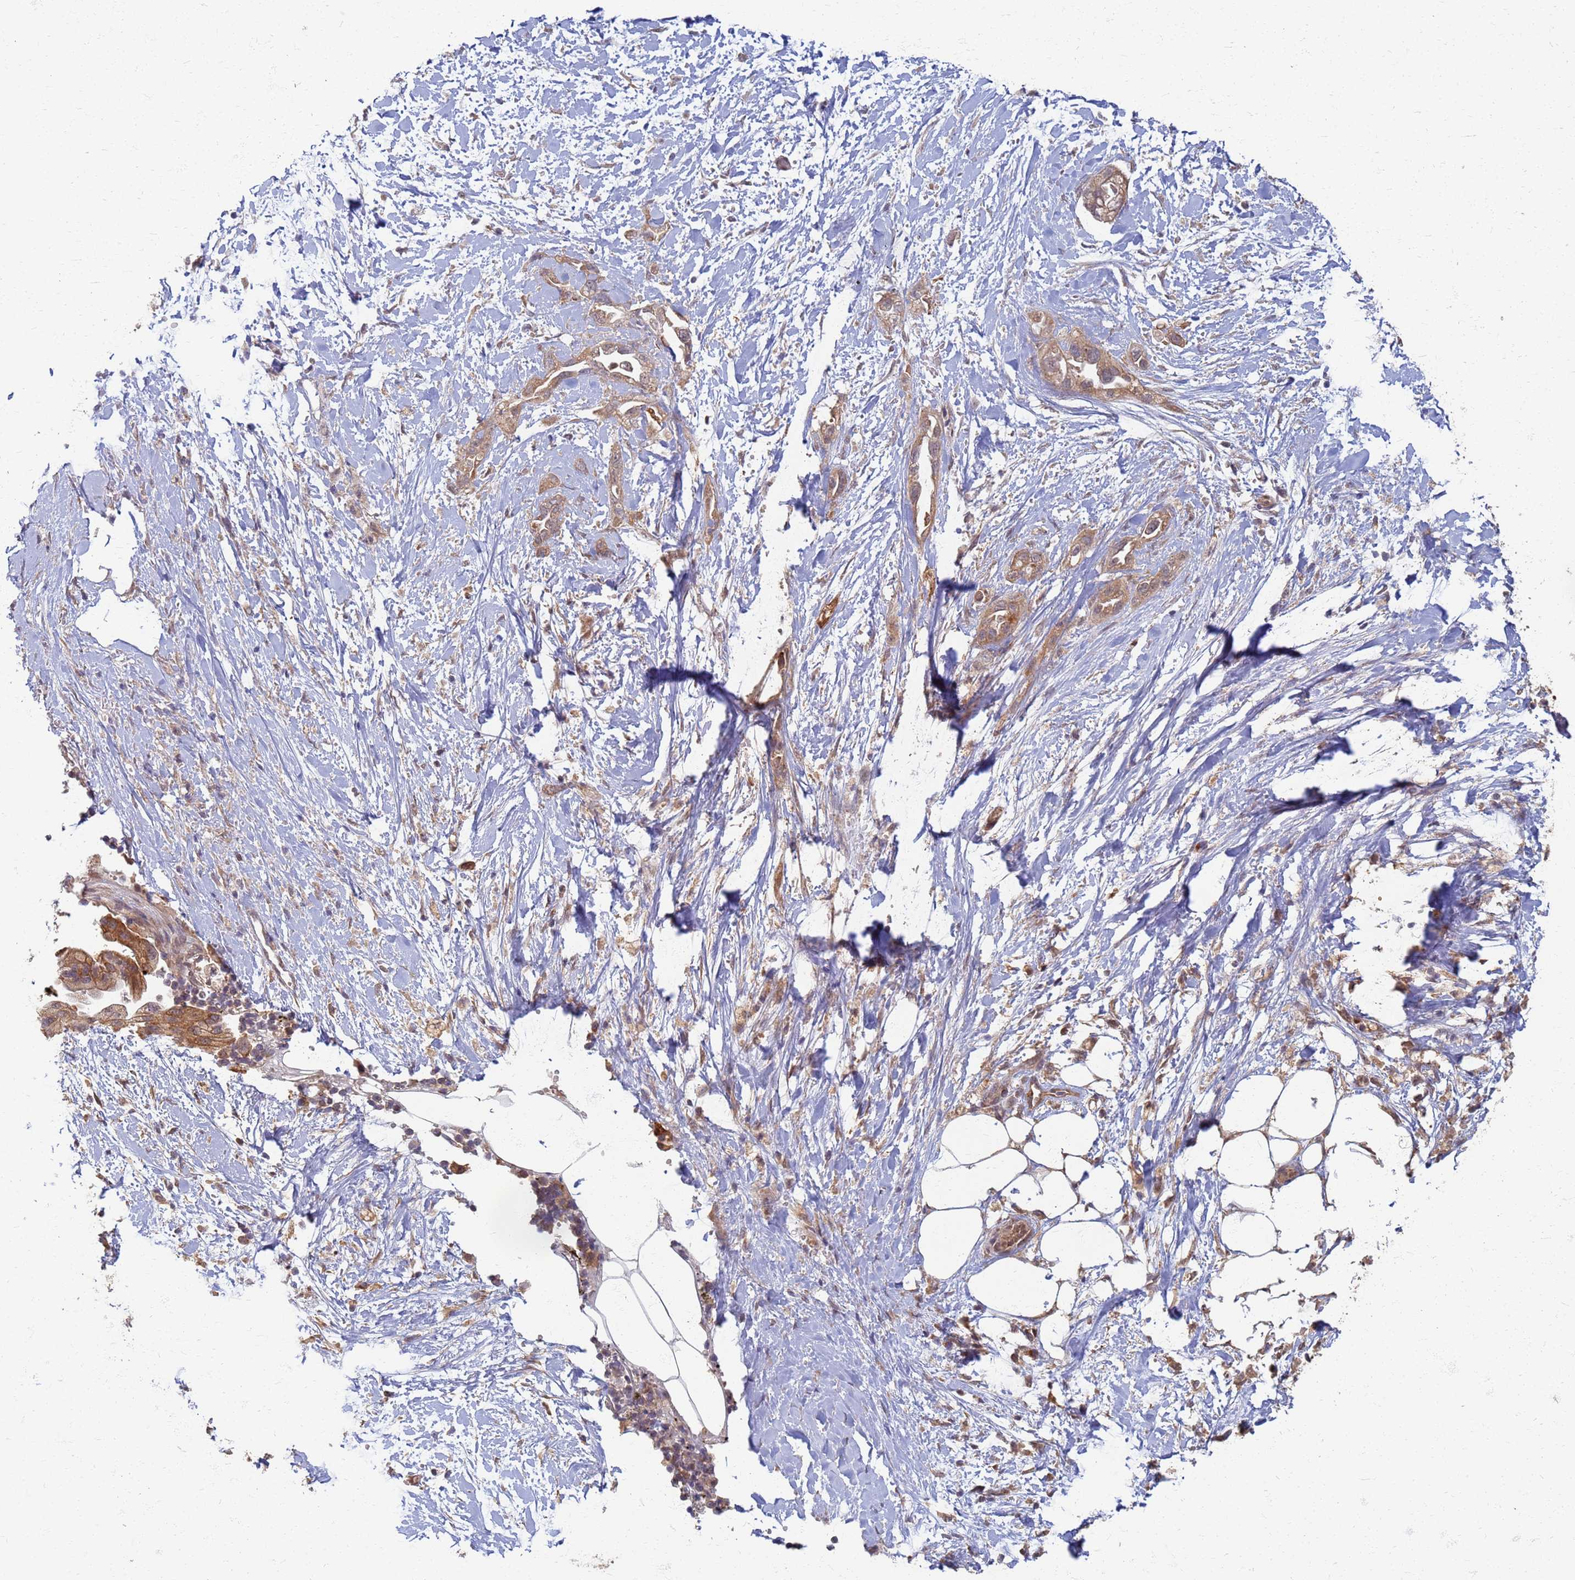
{"staining": {"intensity": "moderate", "quantity": ">75%", "location": "cytoplasmic/membranous"}, "tissue": "pancreatic cancer", "cell_type": "Tumor cells", "image_type": "cancer", "snomed": [{"axis": "morphology", "description": "Adenocarcinoma, NOS"}, {"axis": "topography", "description": "Pancreas"}], "caption": "Immunohistochemical staining of human adenocarcinoma (pancreatic) shows medium levels of moderate cytoplasmic/membranous positivity in approximately >75% of tumor cells.", "gene": "ITGB4", "patient": {"sex": "male", "age": 44}}